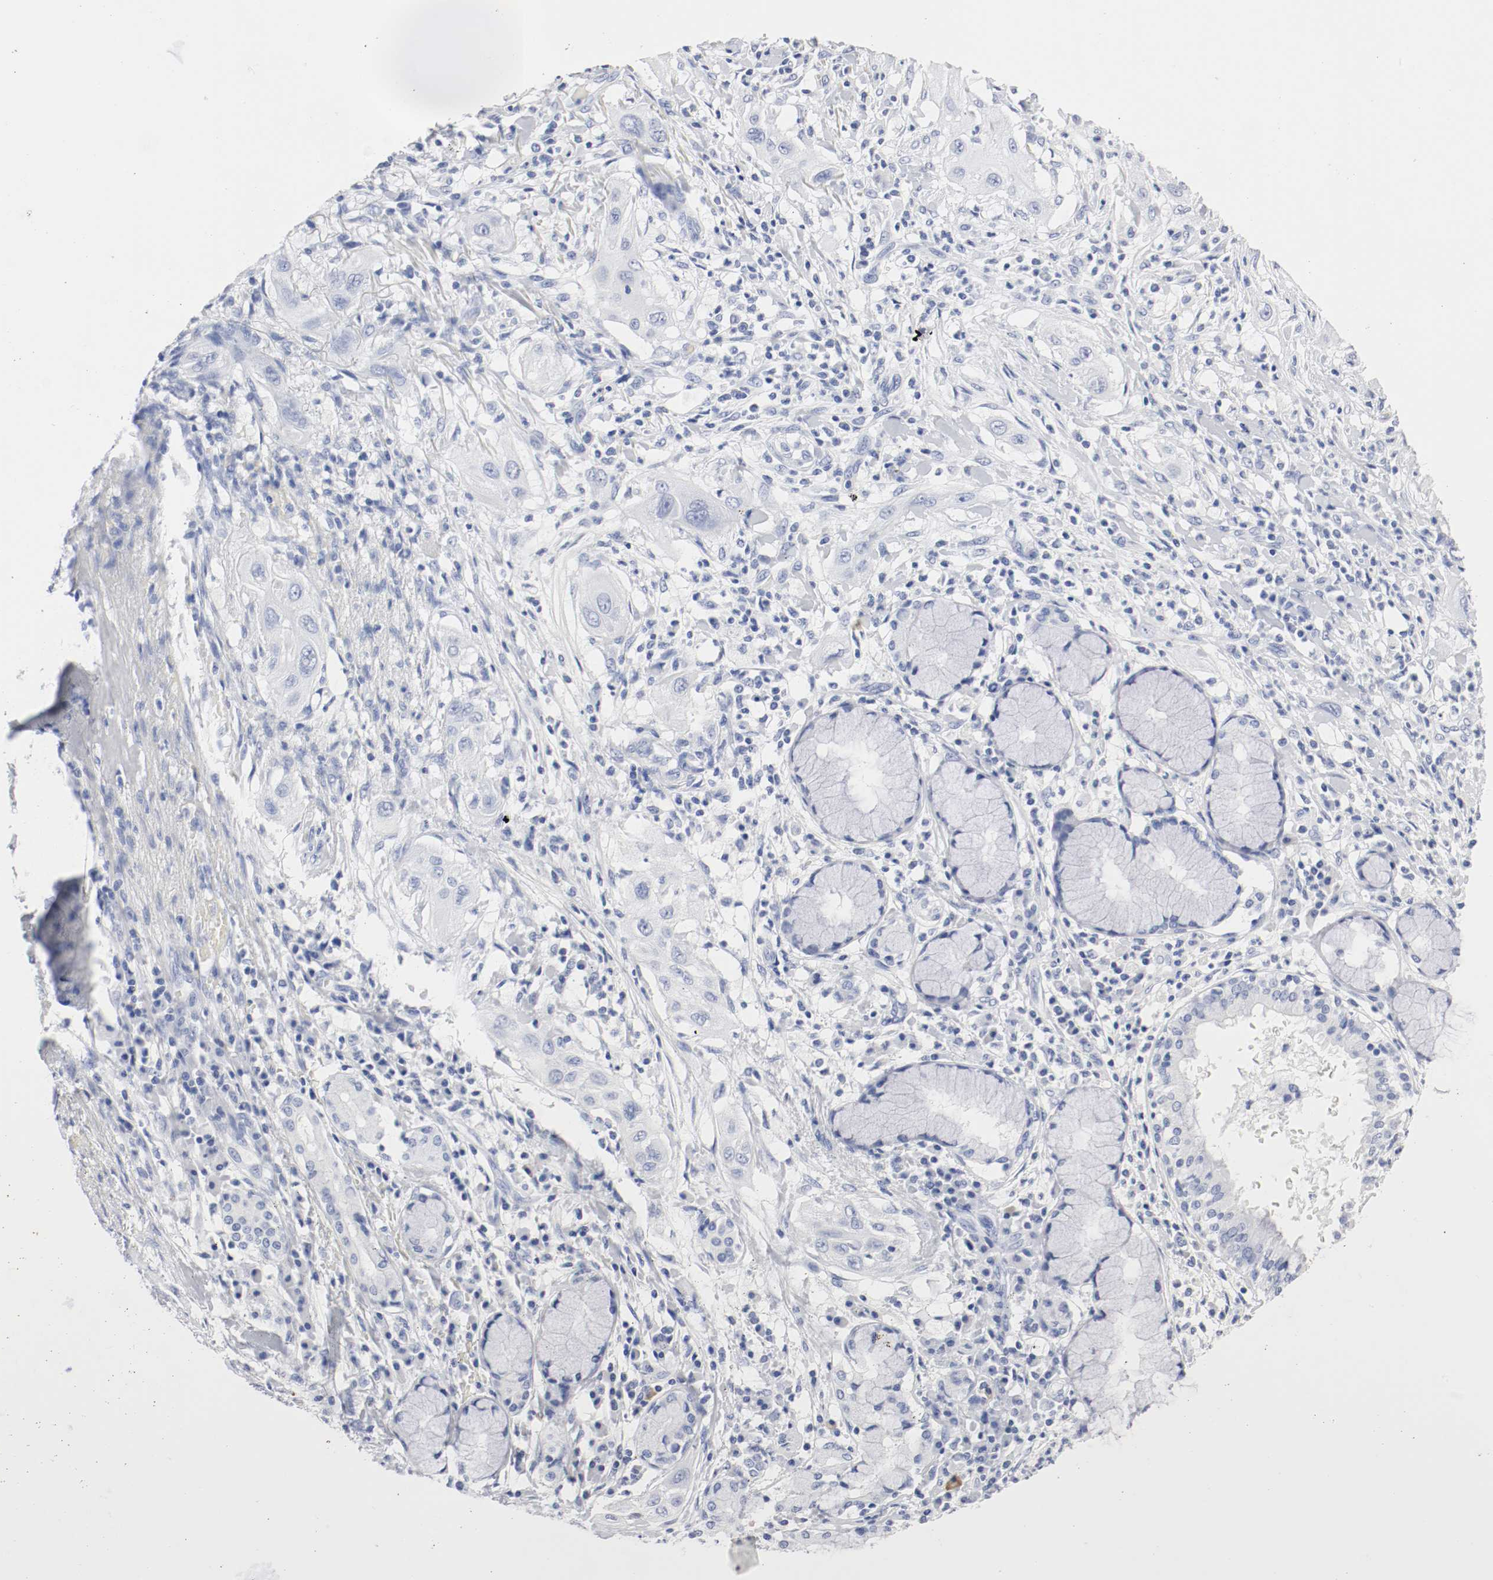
{"staining": {"intensity": "negative", "quantity": "none", "location": "none"}, "tissue": "lung cancer", "cell_type": "Tumor cells", "image_type": "cancer", "snomed": [{"axis": "morphology", "description": "Squamous cell carcinoma, NOS"}, {"axis": "topography", "description": "Lung"}], "caption": "This is an immunohistochemistry (IHC) histopathology image of lung cancer (squamous cell carcinoma). There is no staining in tumor cells.", "gene": "GAD1", "patient": {"sex": "female", "age": 47}}